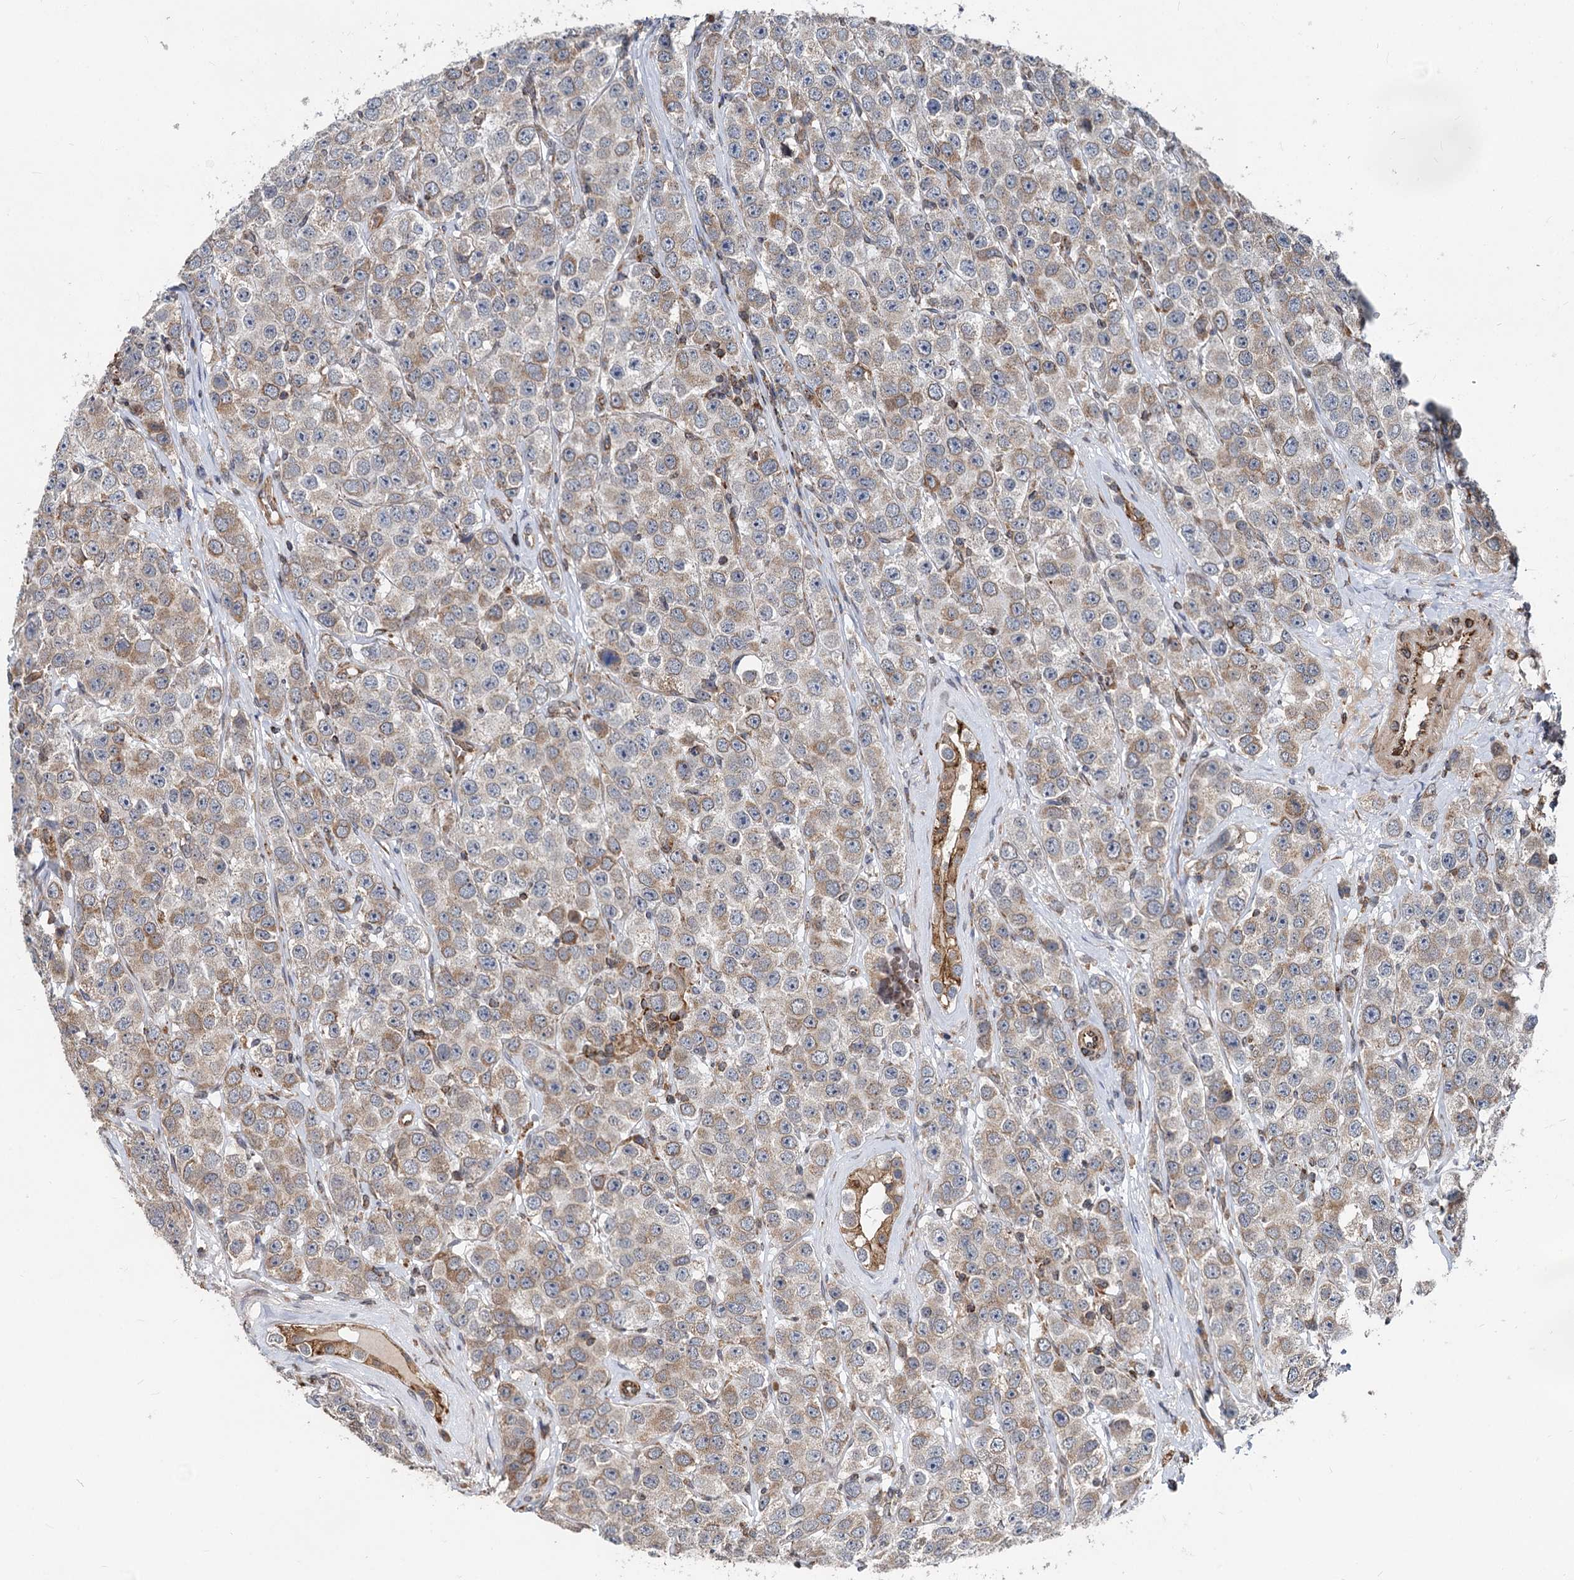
{"staining": {"intensity": "weak", "quantity": "25%-75%", "location": "cytoplasmic/membranous"}, "tissue": "testis cancer", "cell_type": "Tumor cells", "image_type": "cancer", "snomed": [{"axis": "morphology", "description": "Seminoma, NOS"}, {"axis": "topography", "description": "Testis"}], "caption": "Protein analysis of seminoma (testis) tissue reveals weak cytoplasmic/membranous positivity in about 25%-75% of tumor cells.", "gene": "STIM1", "patient": {"sex": "male", "age": 28}}